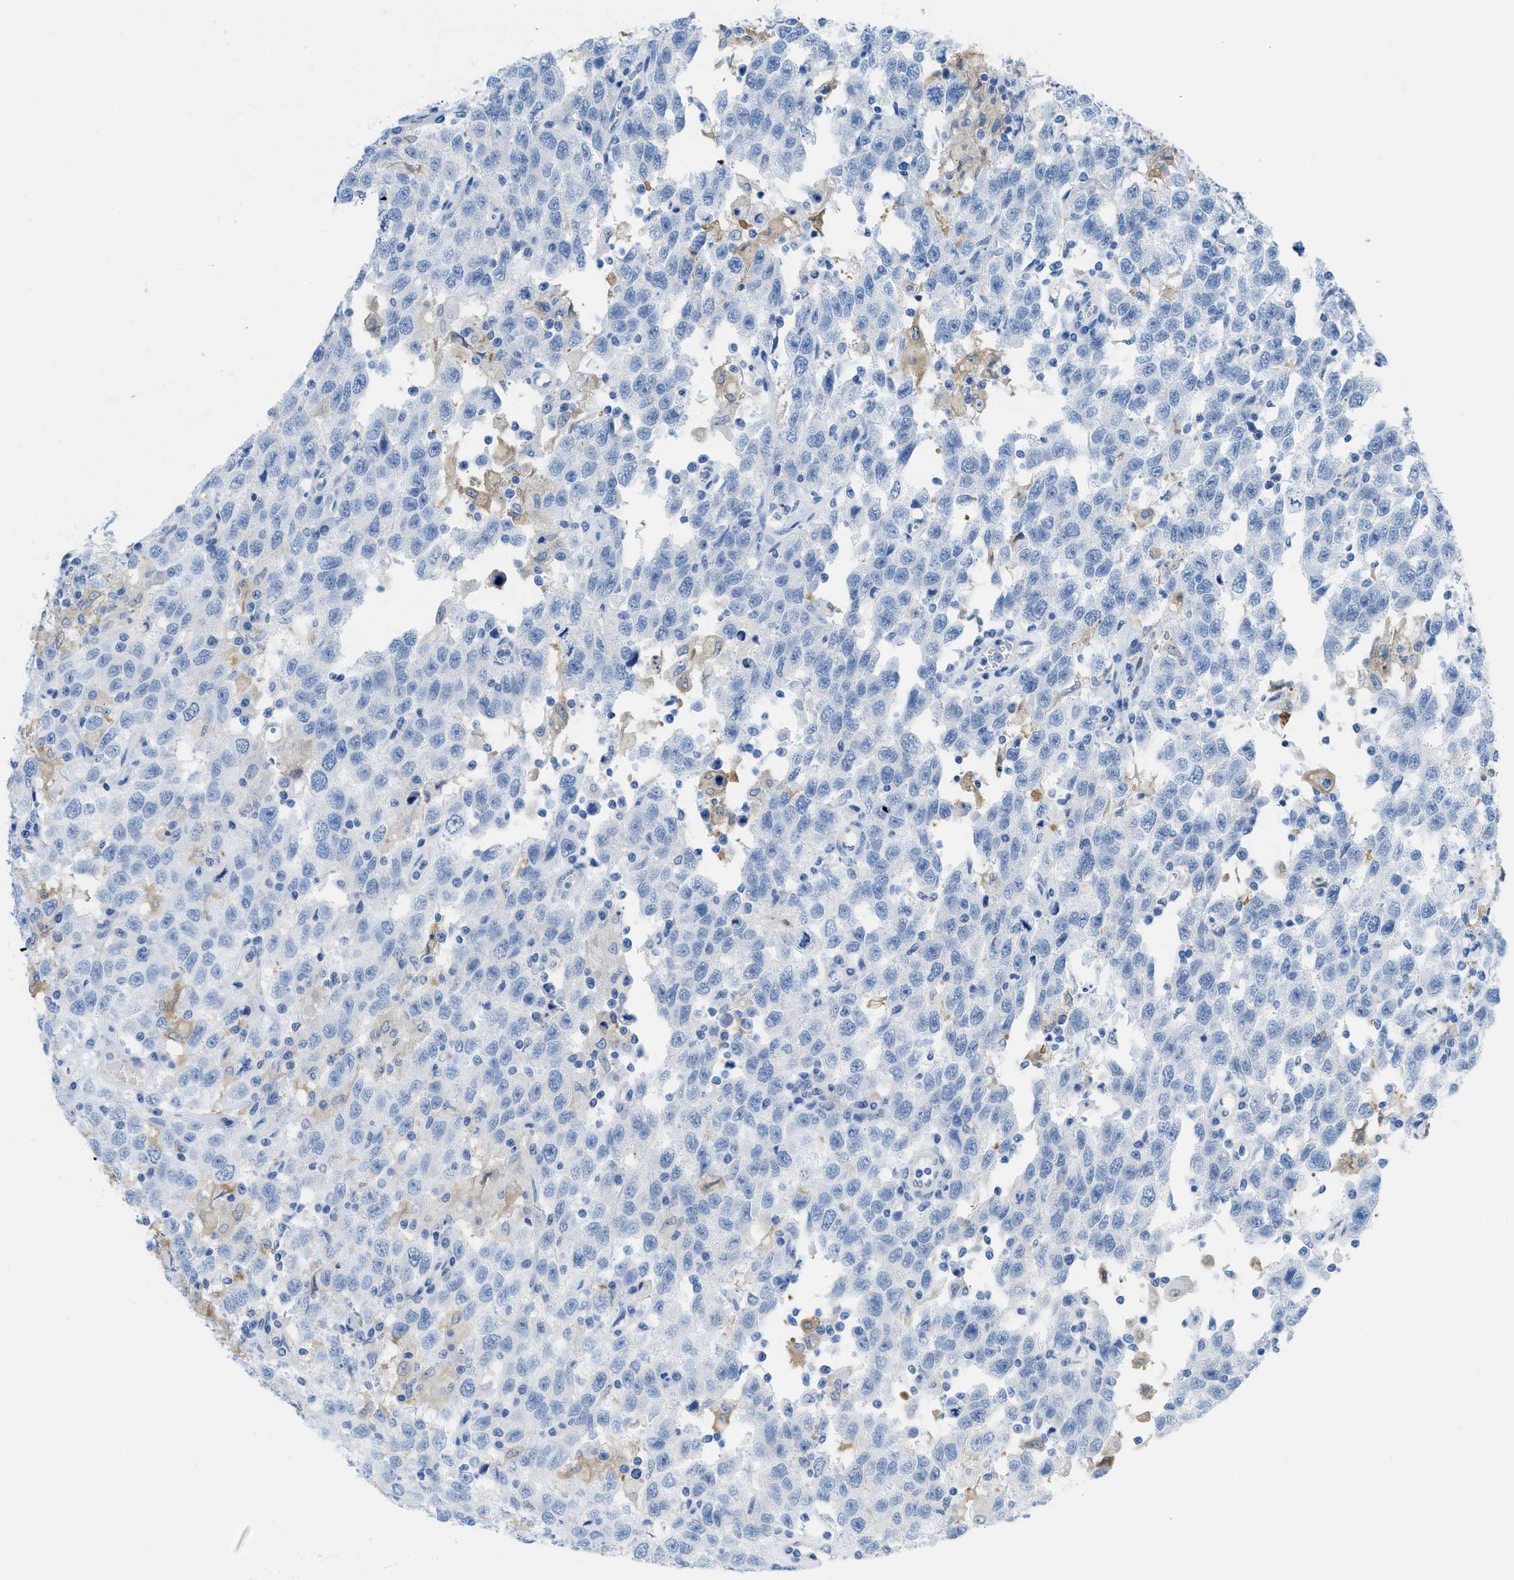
{"staining": {"intensity": "negative", "quantity": "none", "location": "none"}, "tissue": "testis cancer", "cell_type": "Tumor cells", "image_type": "cancer", "snomed": [{"axis": "morphology", "description": "Seminoma, NOS"}, {"axis": "topography", "description": "Testis"}], "caption": "Immunohistochemistry of human testis cancer displays no expression in tumor cells.", "gene": "ASGR1", "patient": {"sex": "male", "age": 41}}